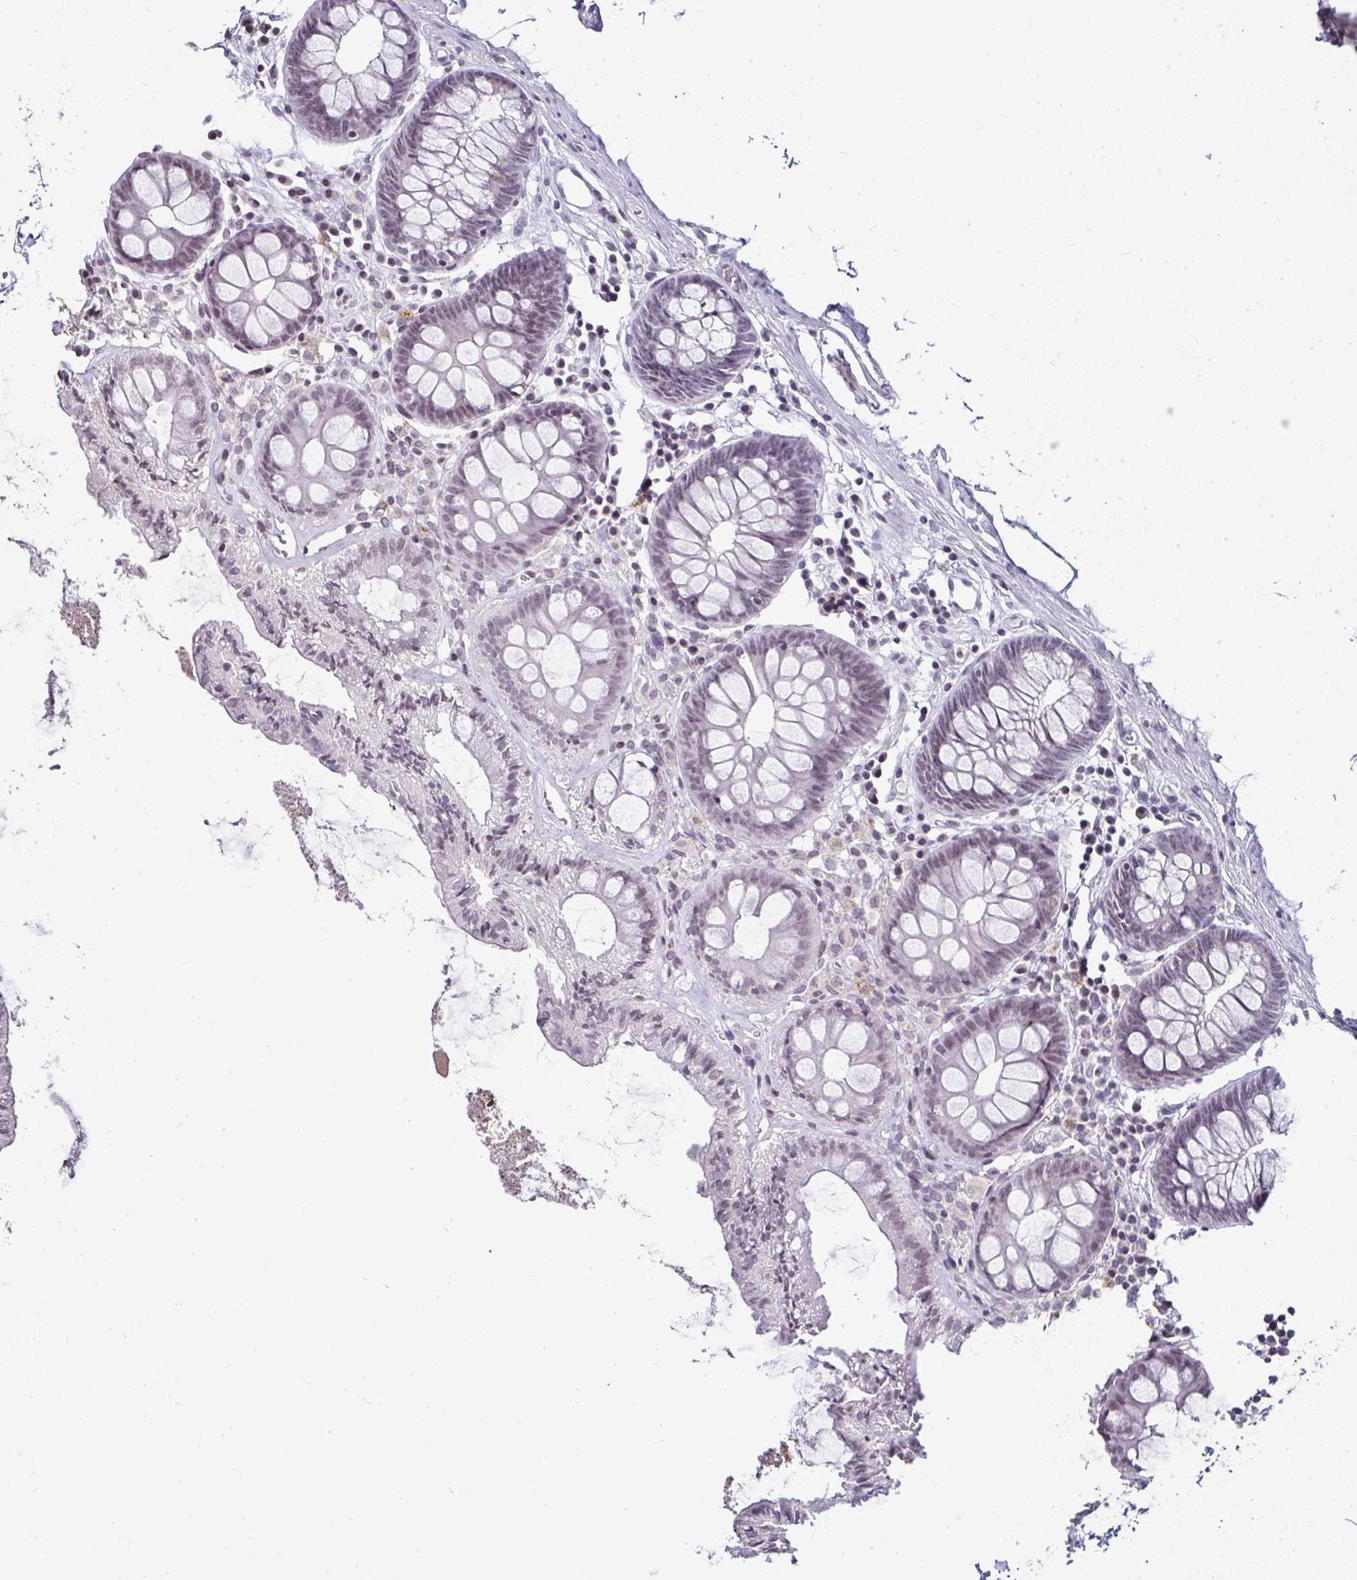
{"staining": {"intensity": "negative", "quantity": "none", "location": "none"}, "tissue": "colon", "cell_type": "Endothelial cells", "image_type": "normal", "snomed": [{"axis": "morphology", "description": "Normal tissue, NOS"}, {"axis": "topography", "description": "Colon"}, {"axis": "topography", "description": "Peripheral nerve tissue"}], "caption": "This photomicrograph is of normal colon stained with IHC to label a protein in brown with the nuclei are counter-stained blue. There is no expression in endothelial cells.", "gene": "SERPINB3", "patient": {"sex": "male", "age": 84}}